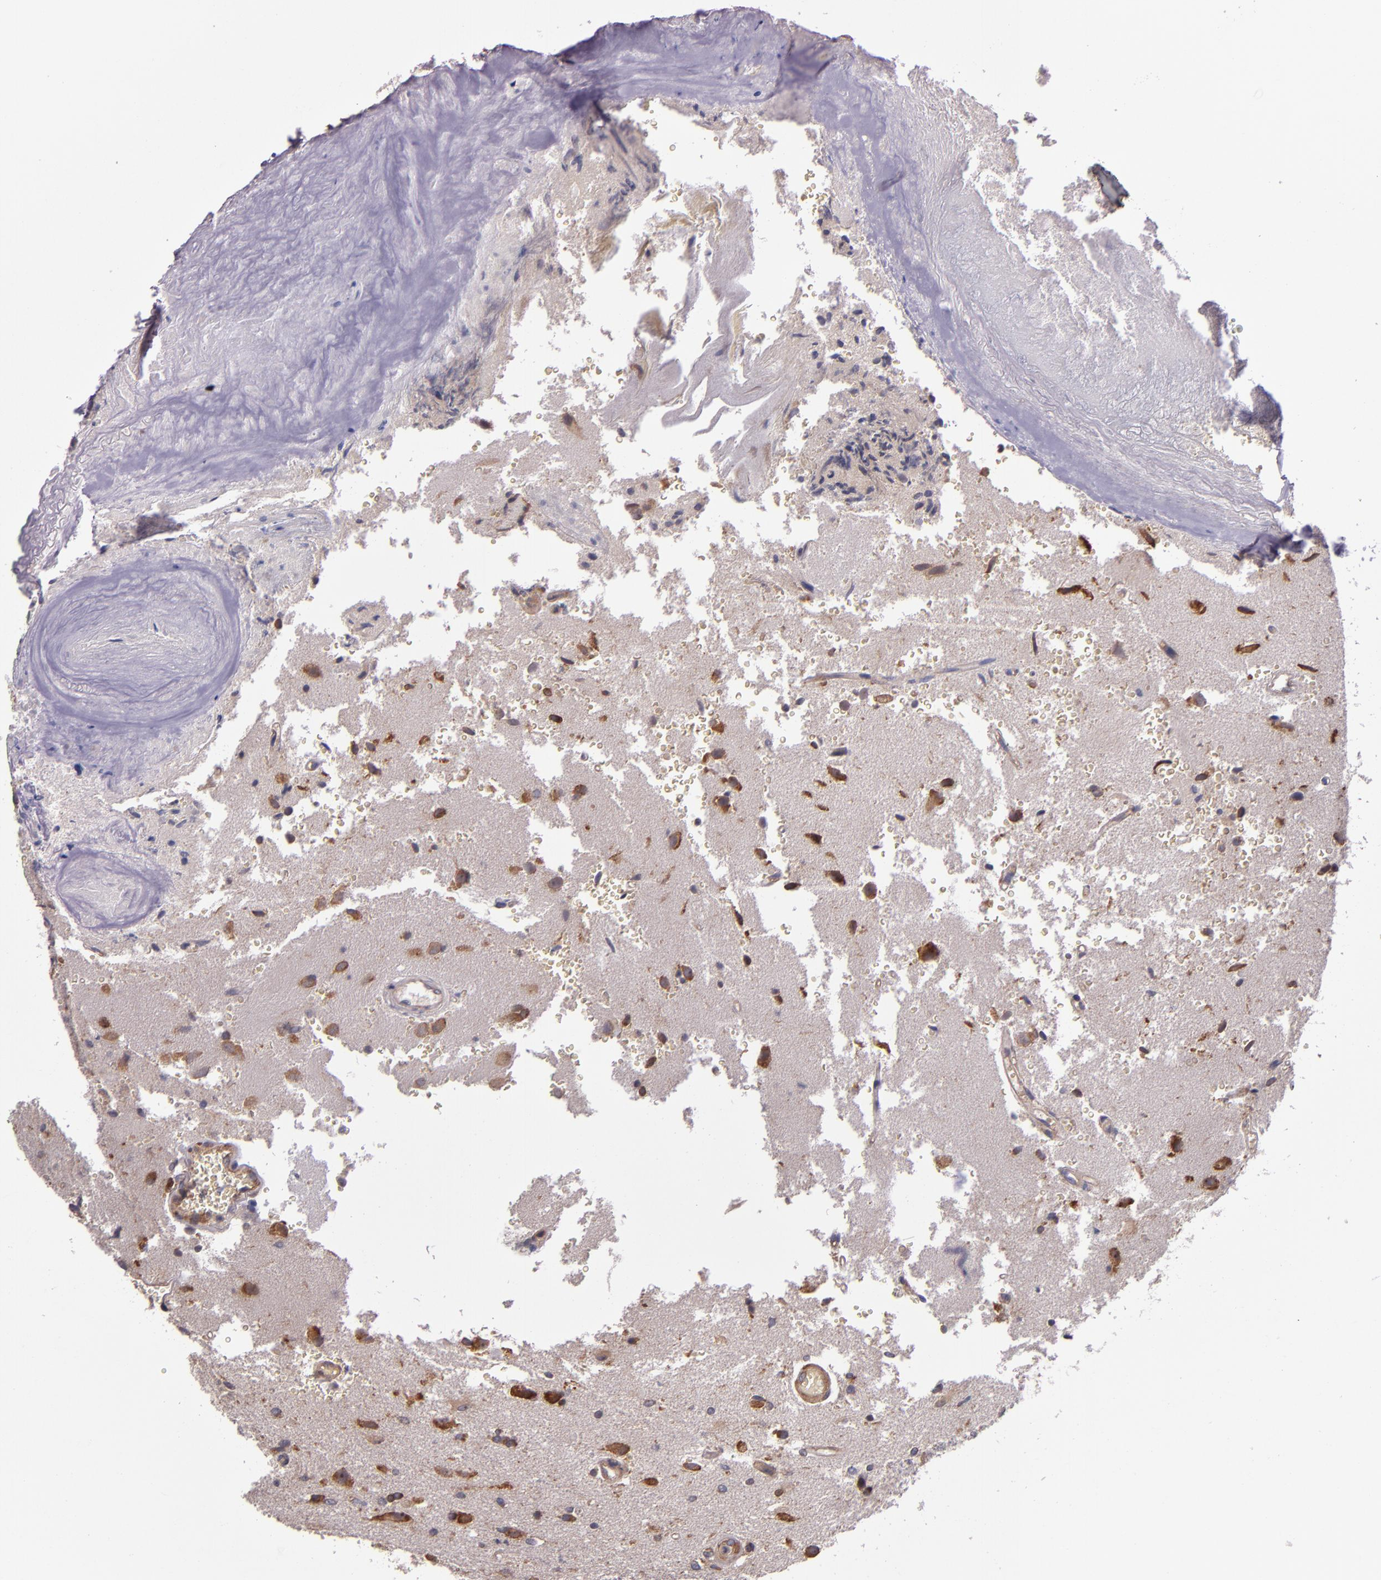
{"staining": {"intensity": "moderate", "quantity": ">75%", "location": "cytoplasmic/membranous"}, "tissue": "glioma", "cell_type": "Tumor cells", "image_type": "cancer", "snomed": [{"axis": "morphology", "description": "Normal tissue, NOS"}, {"axis": "morphology", "description": "Glioma, malignant, High grade"}, {"axis": "topography", "description": "Cerebral cortex"}], "caption": "An image of glioma stained for a protein exhibits moderate cytoplasmic/membranous brown staining in tumor cells.", "gene": "EIF4ENIF1", "patient": {"sex": "male", "age": 75}}